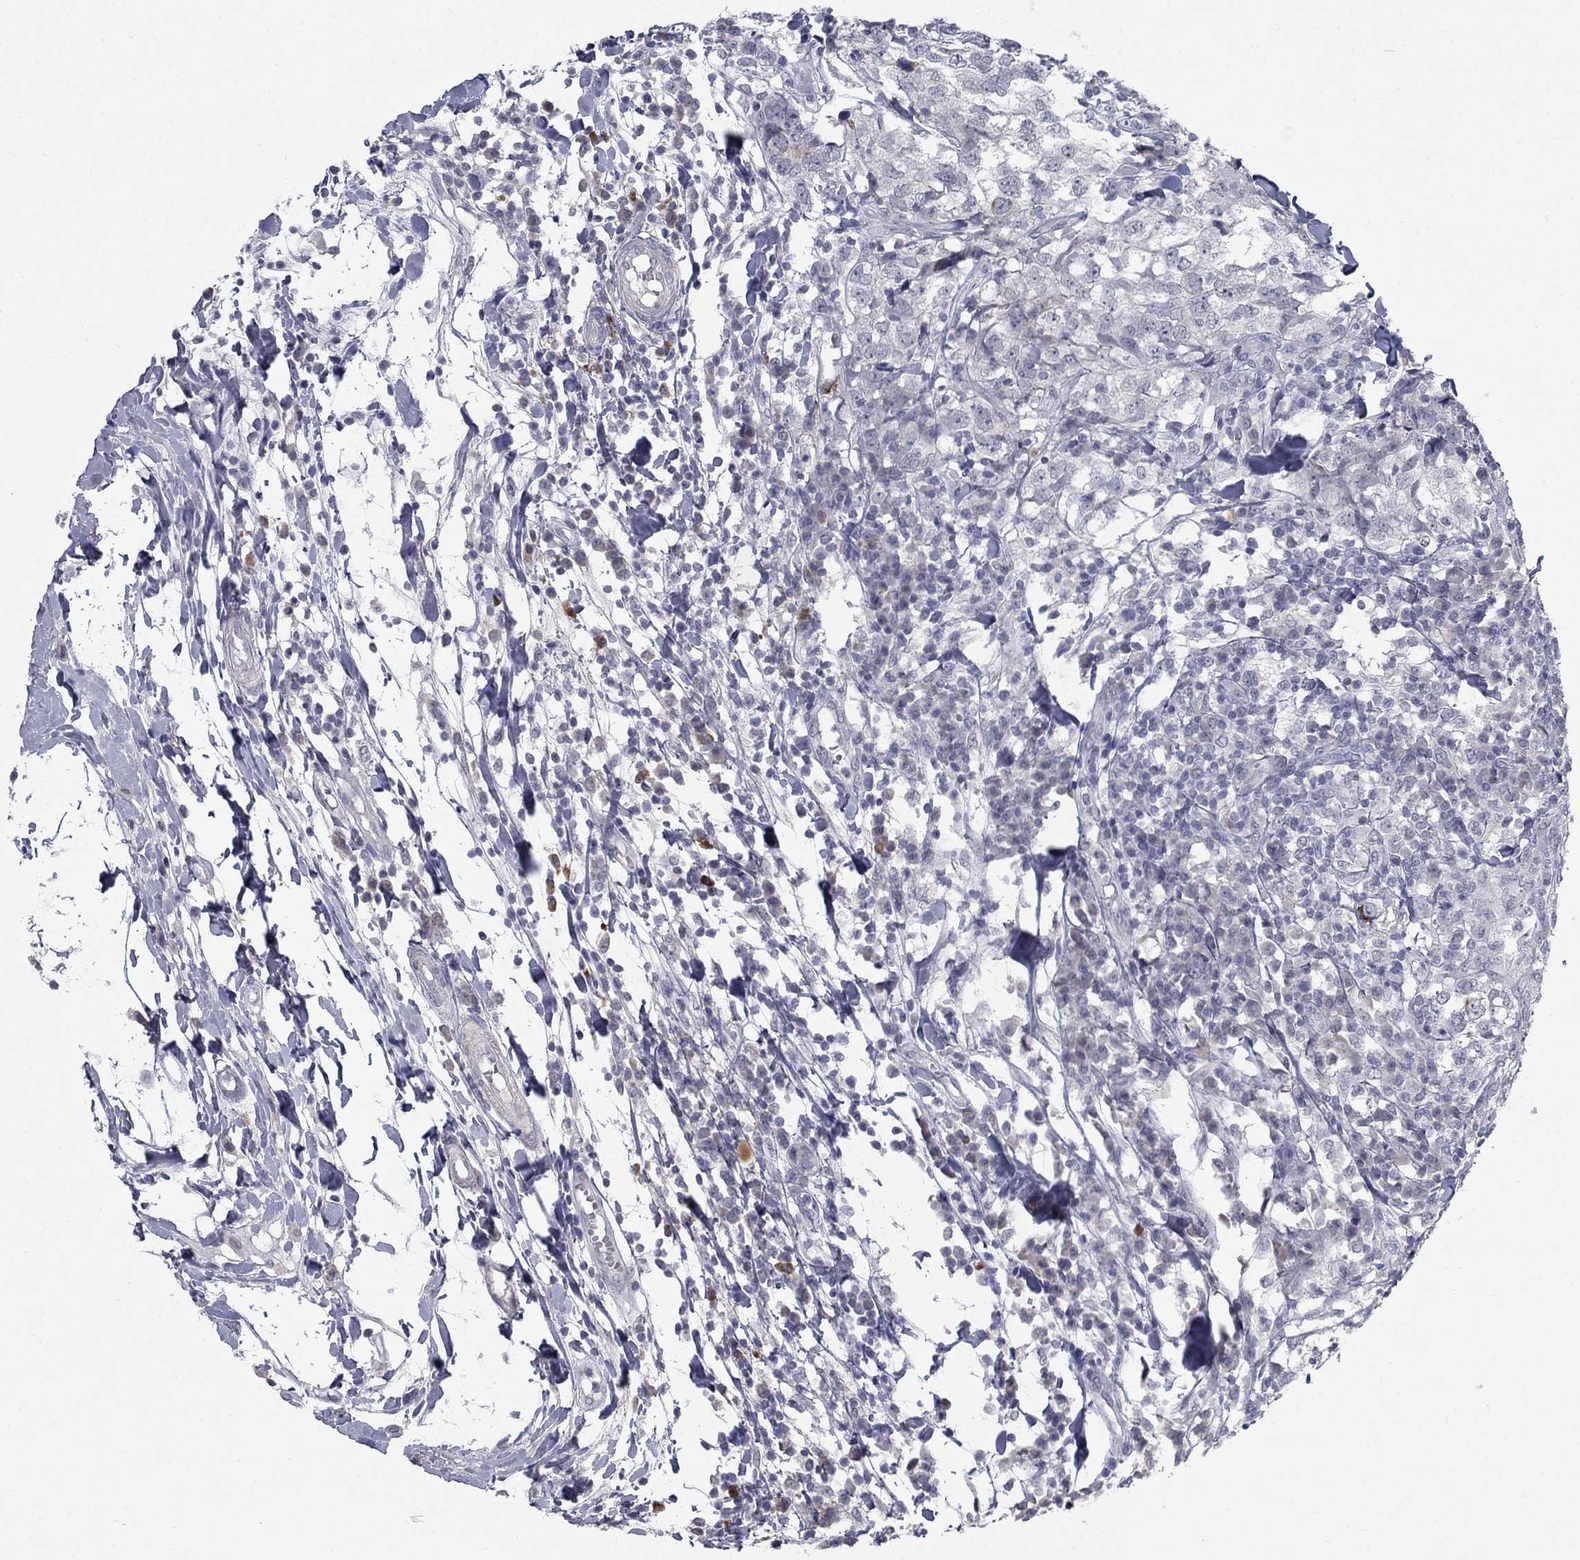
{"staining": {"intensity": "moderate", "quantity": "<25%", "location": "cytoplasmic/membranous"}, "tissue": "breast cancer", "cell_type": "Tumor cells", "image_type": "cancer", "snomed": [{"axis": "morphology", "description": "Duct carcinoma"}, {"axis": "topography", "description": "Breast"}], "caption": "Human breast intraductal carcinoma stained with a protein marker displays moderate staining in tumor cells.", "gene": "NTRK2", "patient": {"sex": "female", "age": 30}}